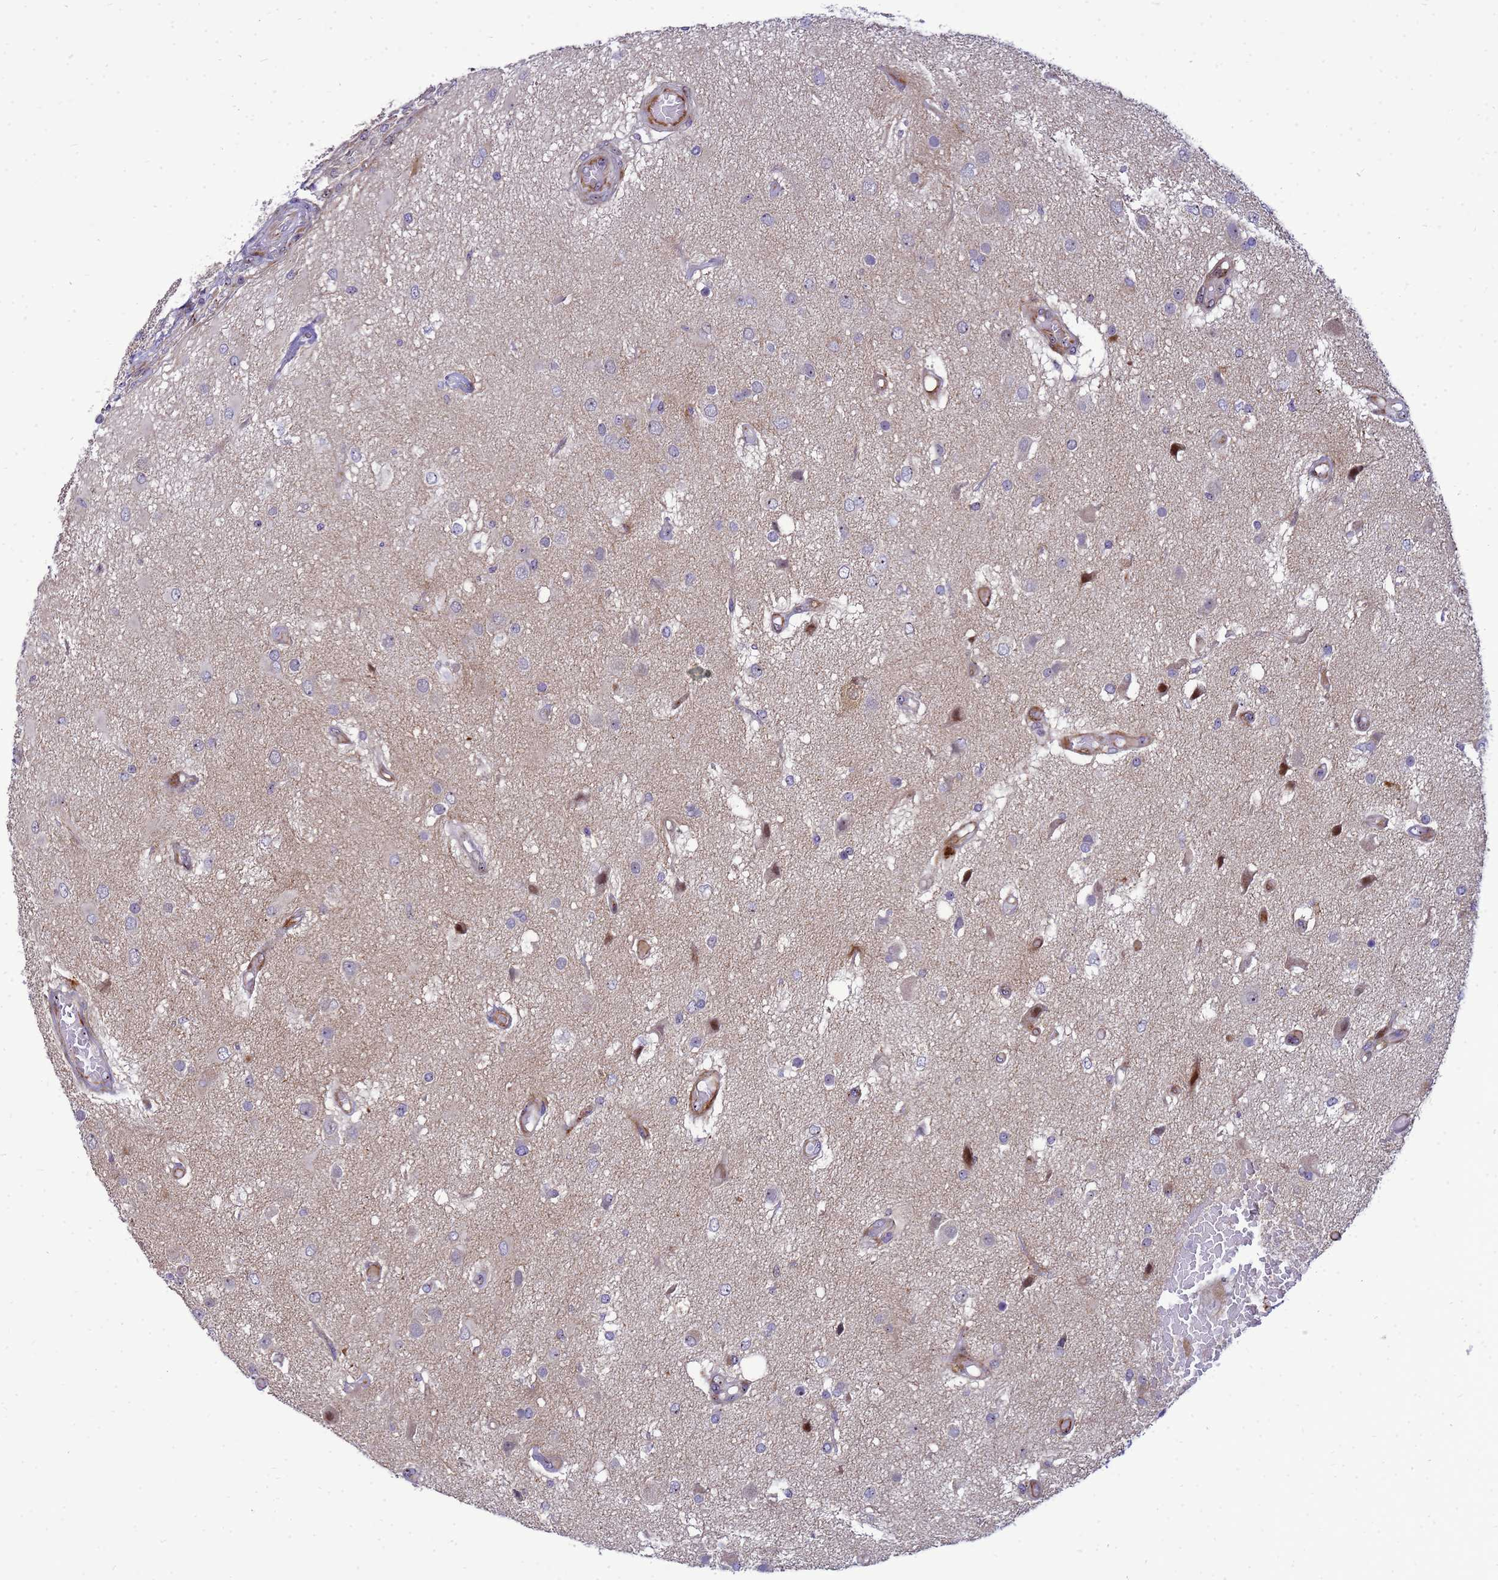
{"staining": {"intensity": "negative", "quantity": "none", "location": "none"}, "tissue": "glioma", "cell_type": "Tumor cells", "image_type": "cancer", "snomed": [{"axis": "morphology", "description": "Glioma, malignant, High grade"}, {"axis": "morphology", "description": "Glioblastoma, NOS"}, {"axis": "topography", "description": "Brain"}], "caption": "Malignant glioma (high-grade) was stained to show a protein in brown. There is no significant positivity in tumor cells. Brightfield microscopy of immunohistochemistry stained with DAB (brown) and hematoxylin (blue), captured at high magnification.", "gene": "RSPO1", "patient": {"sex": "male", "age": 60}}